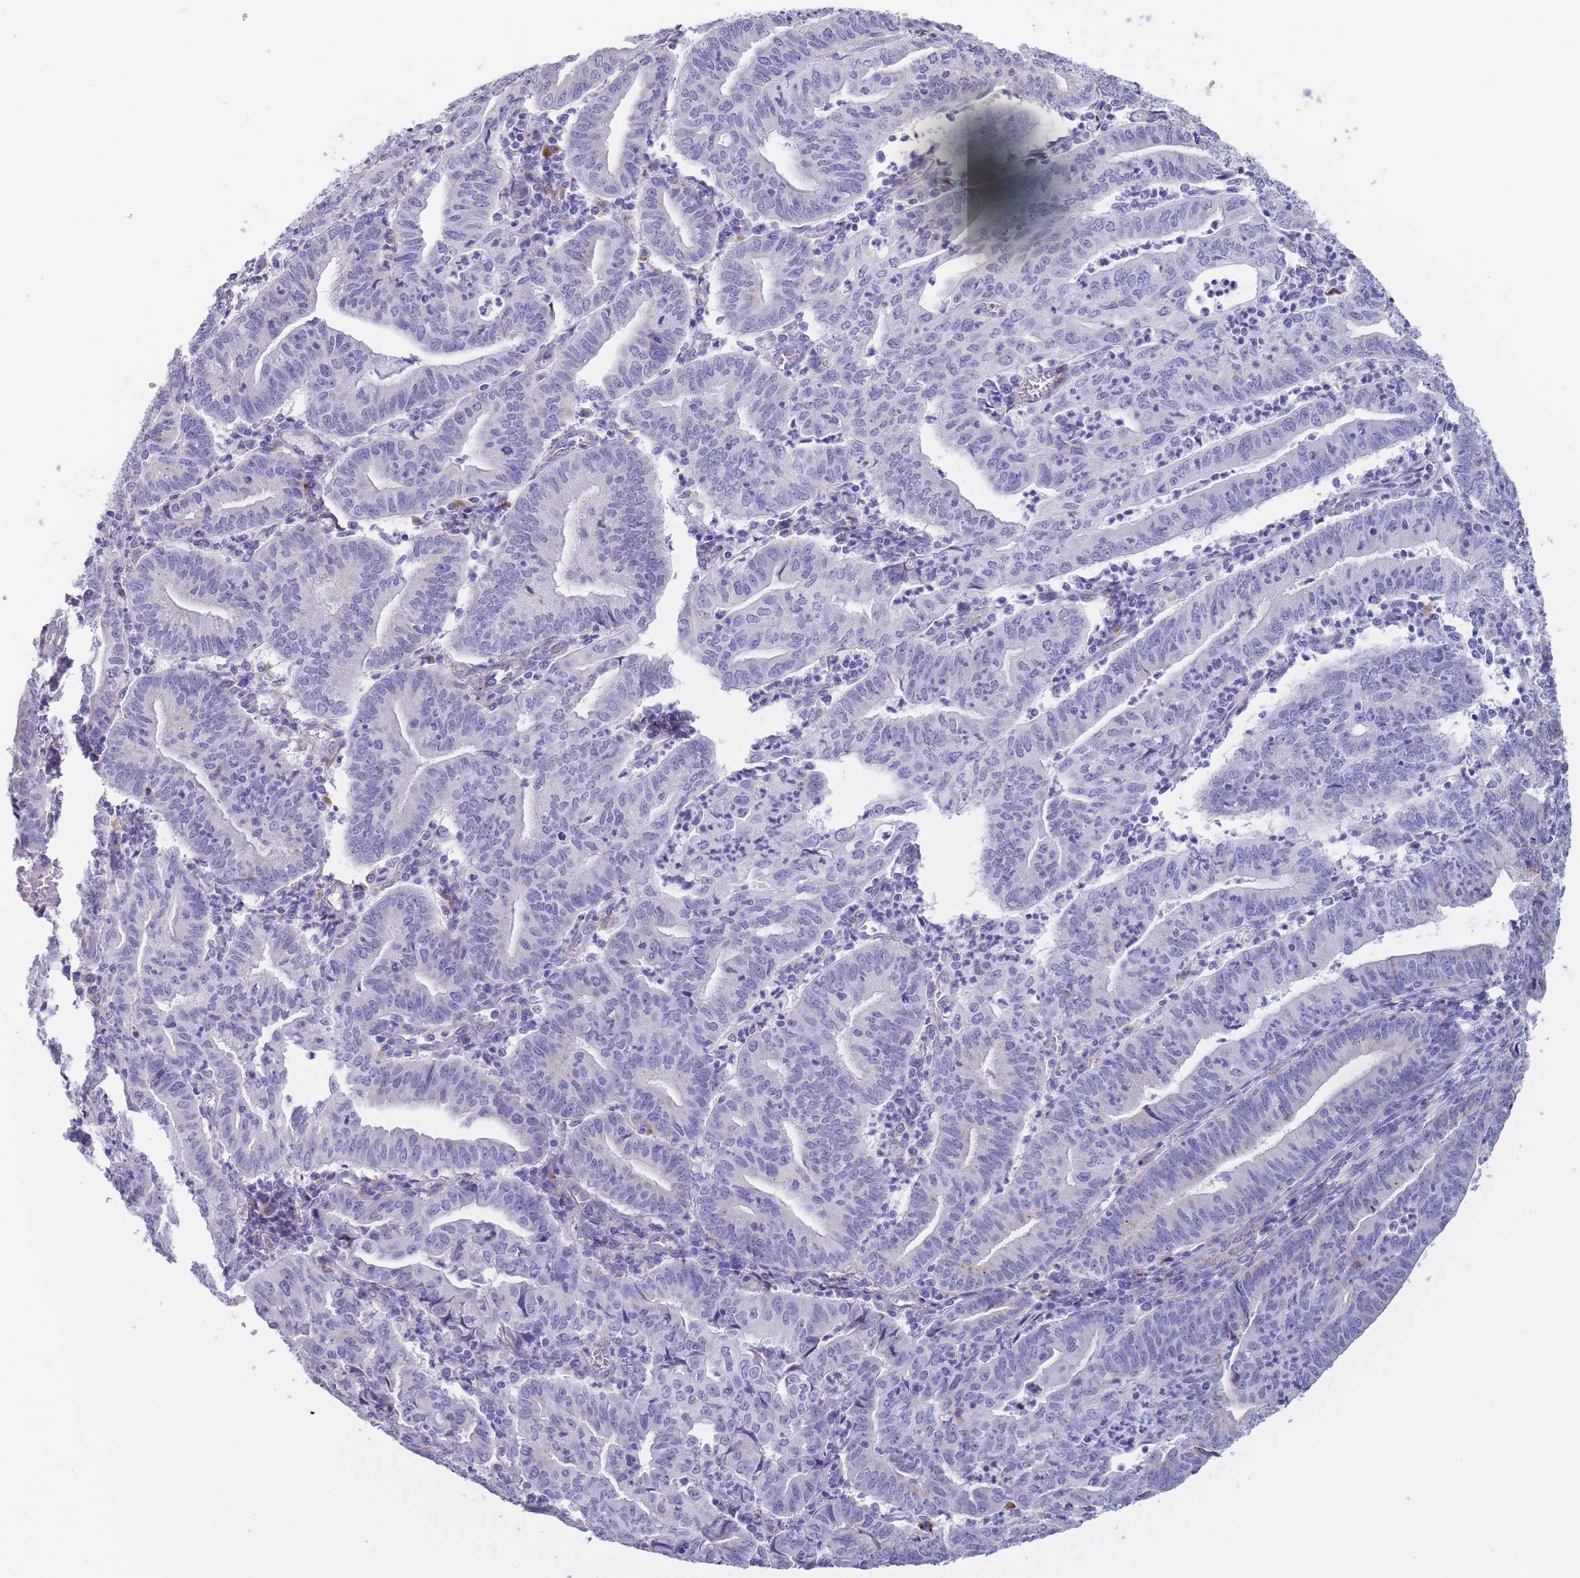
{"staining": {"intensity": "negative", "quantity": "none", "location": "none"}, "tissue": "endometrial cancer", "cell_type": "Tumor cells", "image_type": "cancer", "snomed": [{"axis": "morphology", "description": "Adenocarcinoma, NOS"}, {"axis": "topography", "description": "Endometrium"}], "caption": "Immunohistochemical staining of human endometrial adenocarcinoma reveals no significant positivity in tumor cells.", "gene": "GAA", "patient": {"sex": "female", "age": 60}}